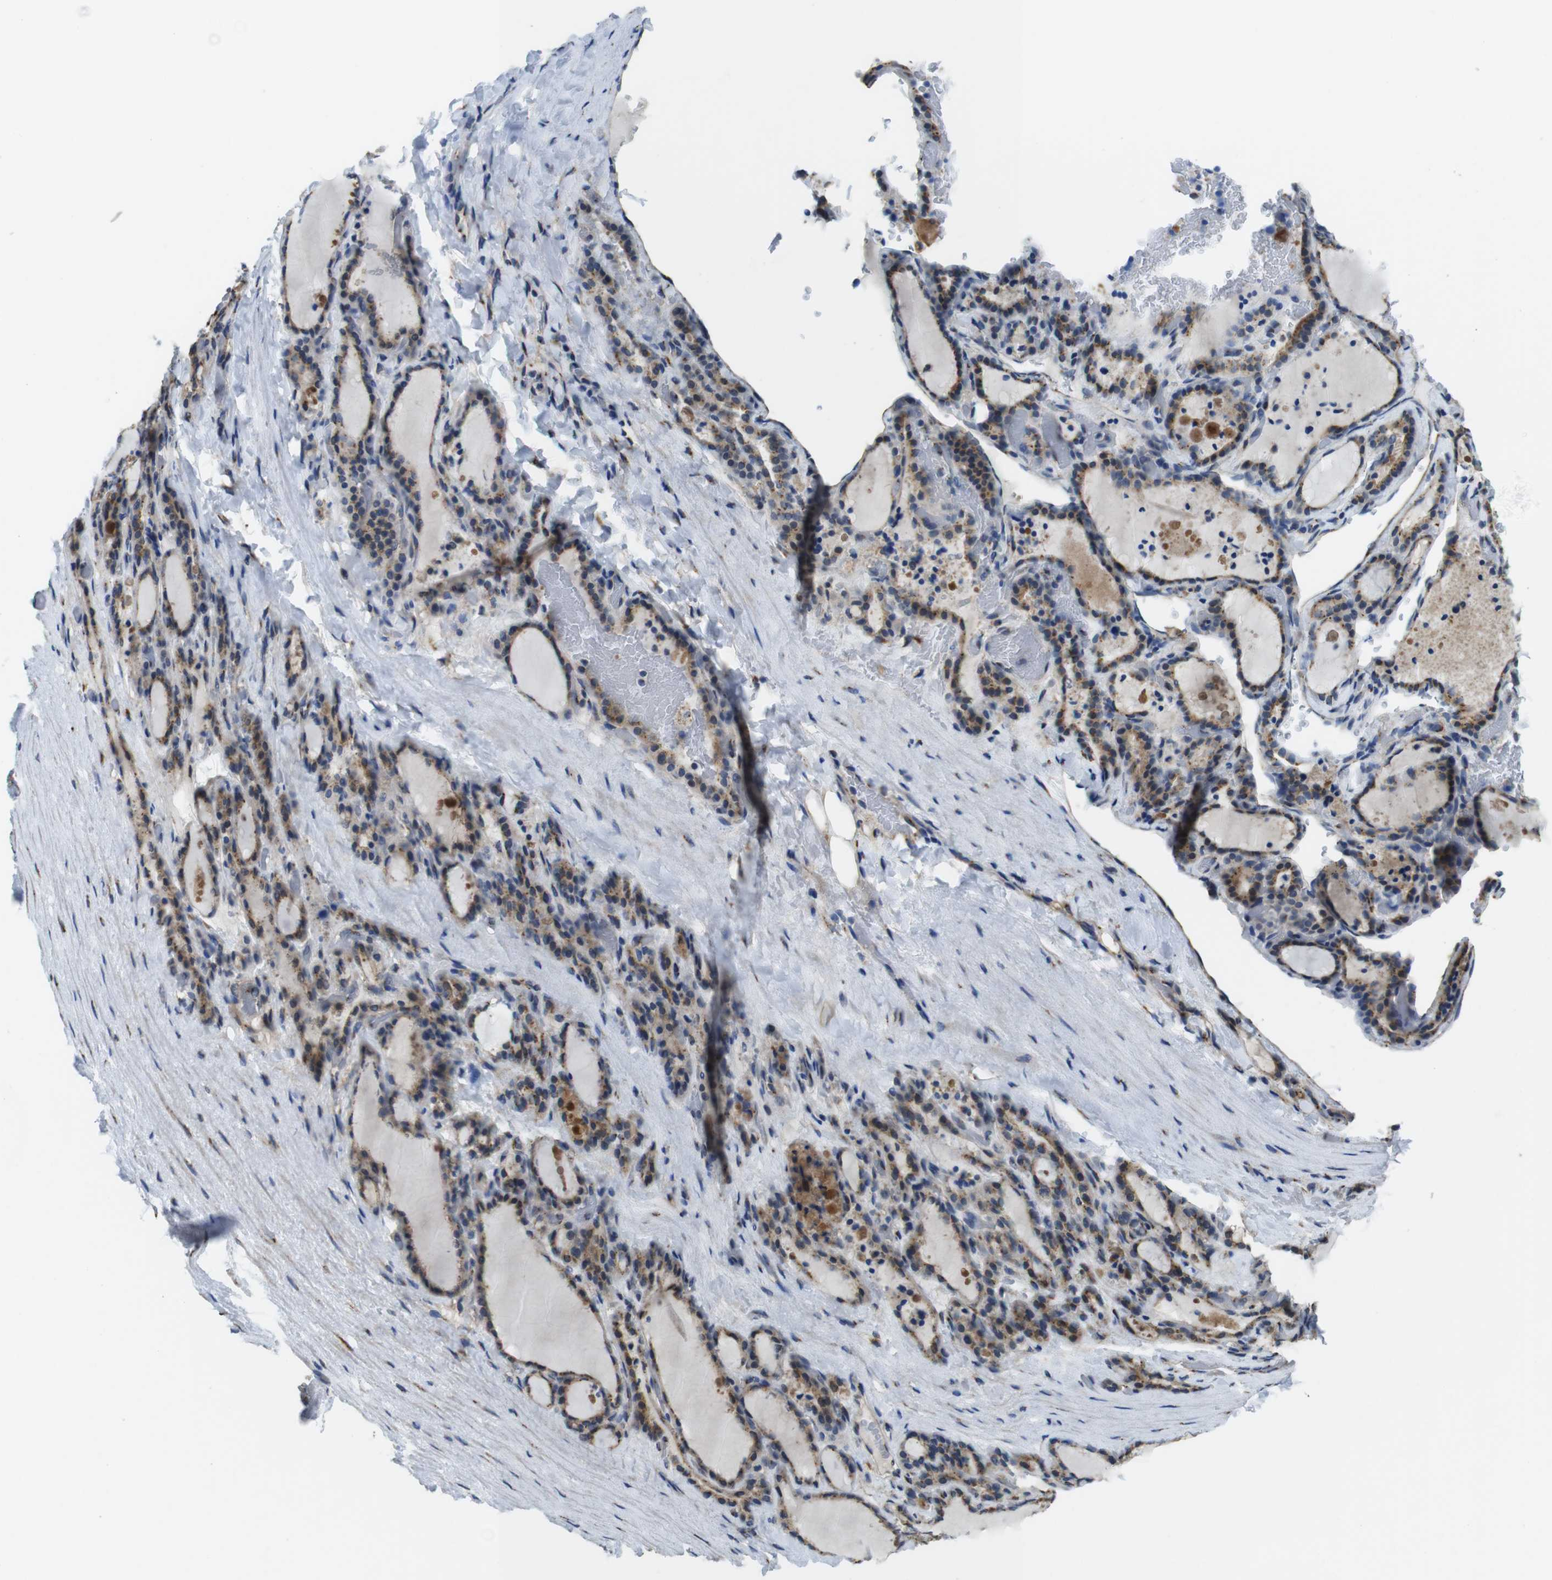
{"staining": {"intensity": "moderate", "quantity": "25%-75%", "location": "cytoplasmic/membranous"}, "tissue": "thyroid gland", "cell_type": "Glandular cells", "image_type": "normal", "snomed": [{"axis": "morphology", "description": "Normal tissue, NOS"}, {"axis": "topography", "description": "Thyroid gland"}], "caption": "Glandular cells demonstrate medium levels of moderate cytoplasmic/membranous expression in about 25%-75% of cells in benign thyroid gland. The staining was performed using DAB to visualize the protein expression in brown, while the nuclei were stained in blue with hematoxylin (Magnification: 20x).", "gene": "RAB6A", "patient": {"sex": "female", "age": 28}}